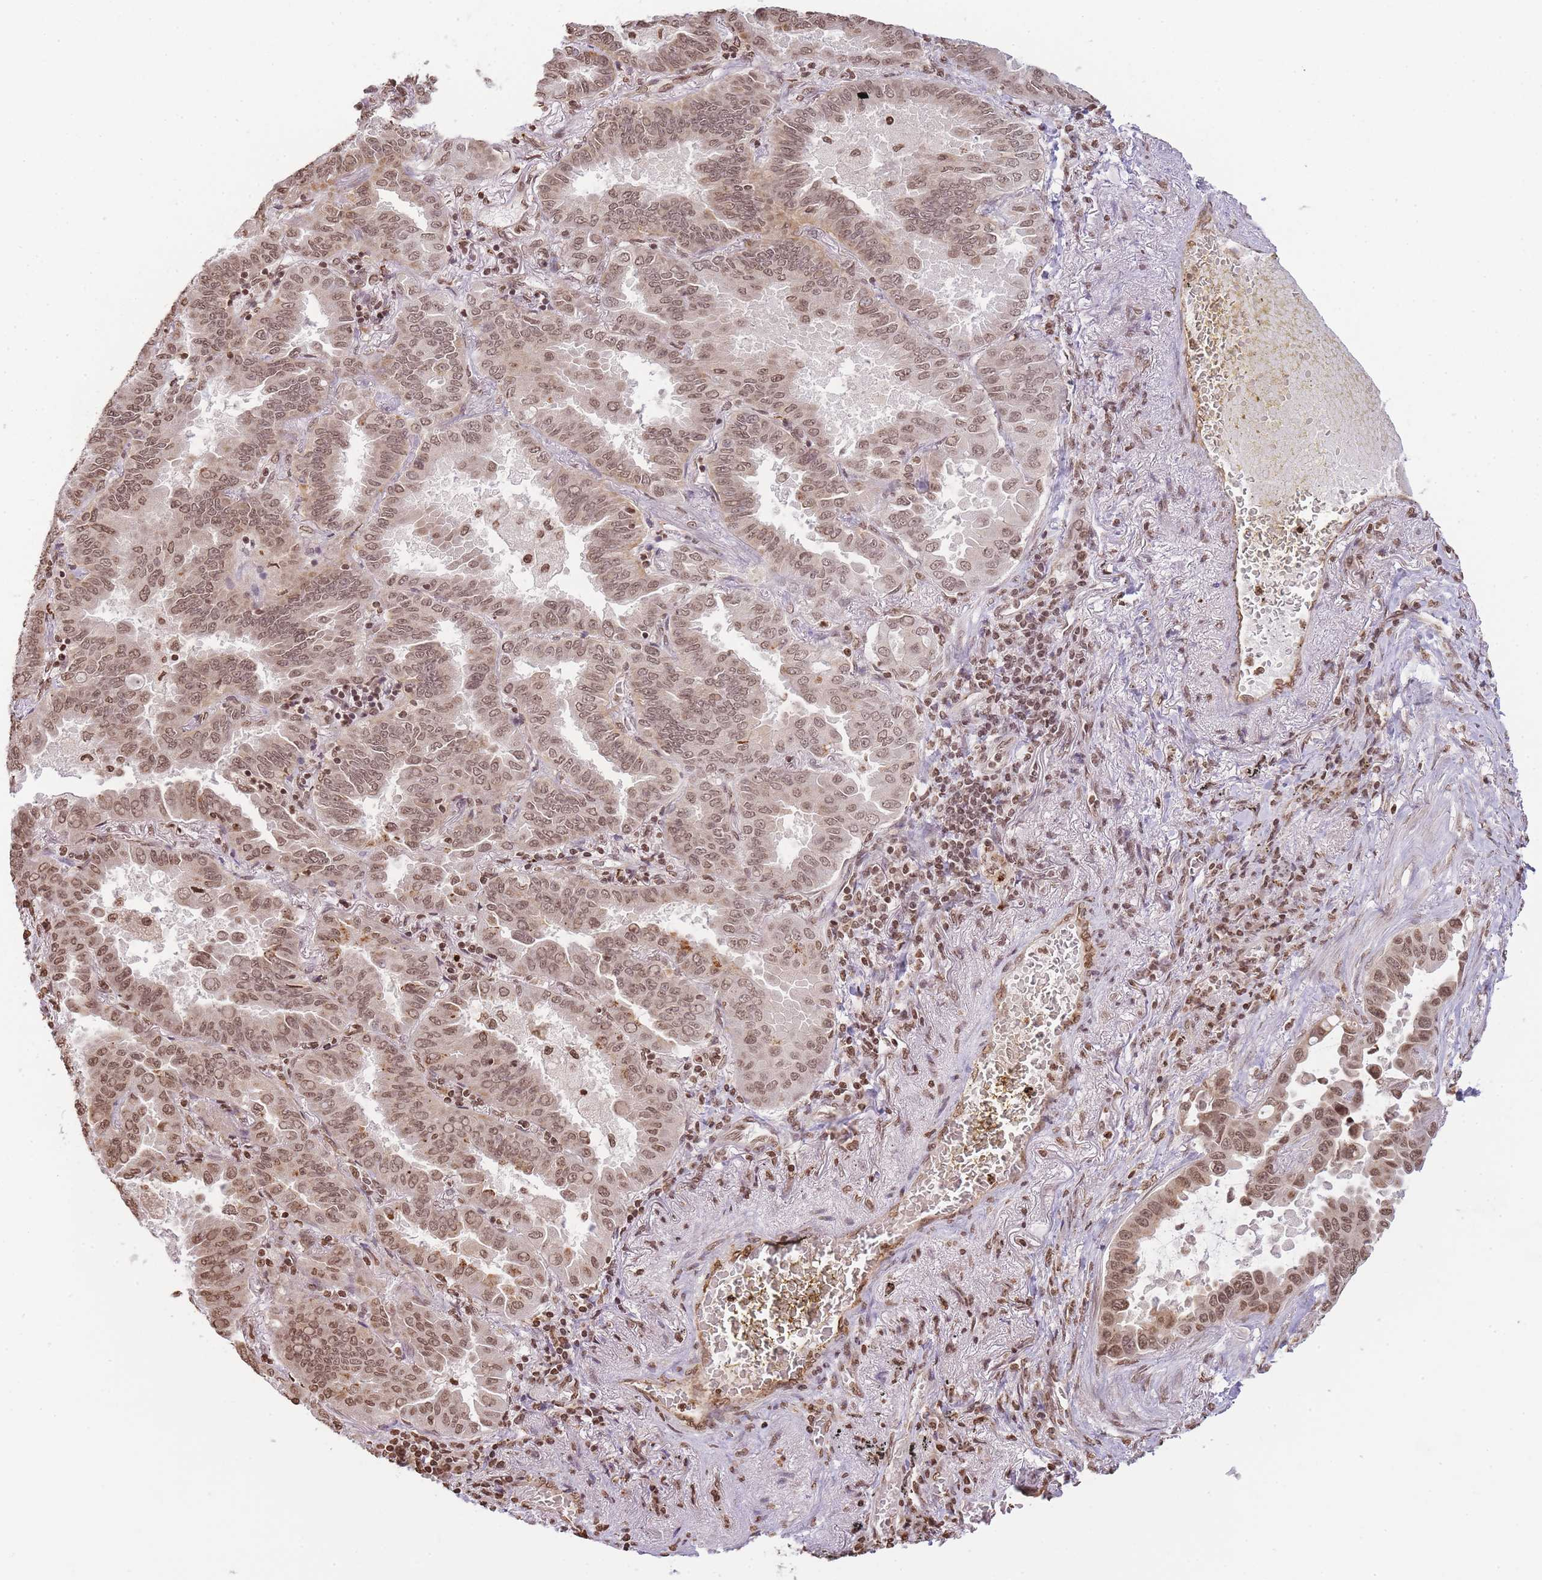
{"staining": {"intensity": "moderate", "quantity": ">75%", "location": "nuclear"}, "tissue": "lung cancer", "cell_type": "Tumor cells", "image_type": "cancer", "snomed": [{"axis": "morphology", "description": "Adenocarcinoma, NOS"}, {"axis": "topography", "description": "Lung"}], "caption": "Protein positivity by IHC demonstrates moderate nuclear positivity in about >75% of tumor cells in lung cancer. (IHC, brightfield microscopy, high magnification).", "gene": "WWTR1", "patient": {"sex": "male", "age": 64}}